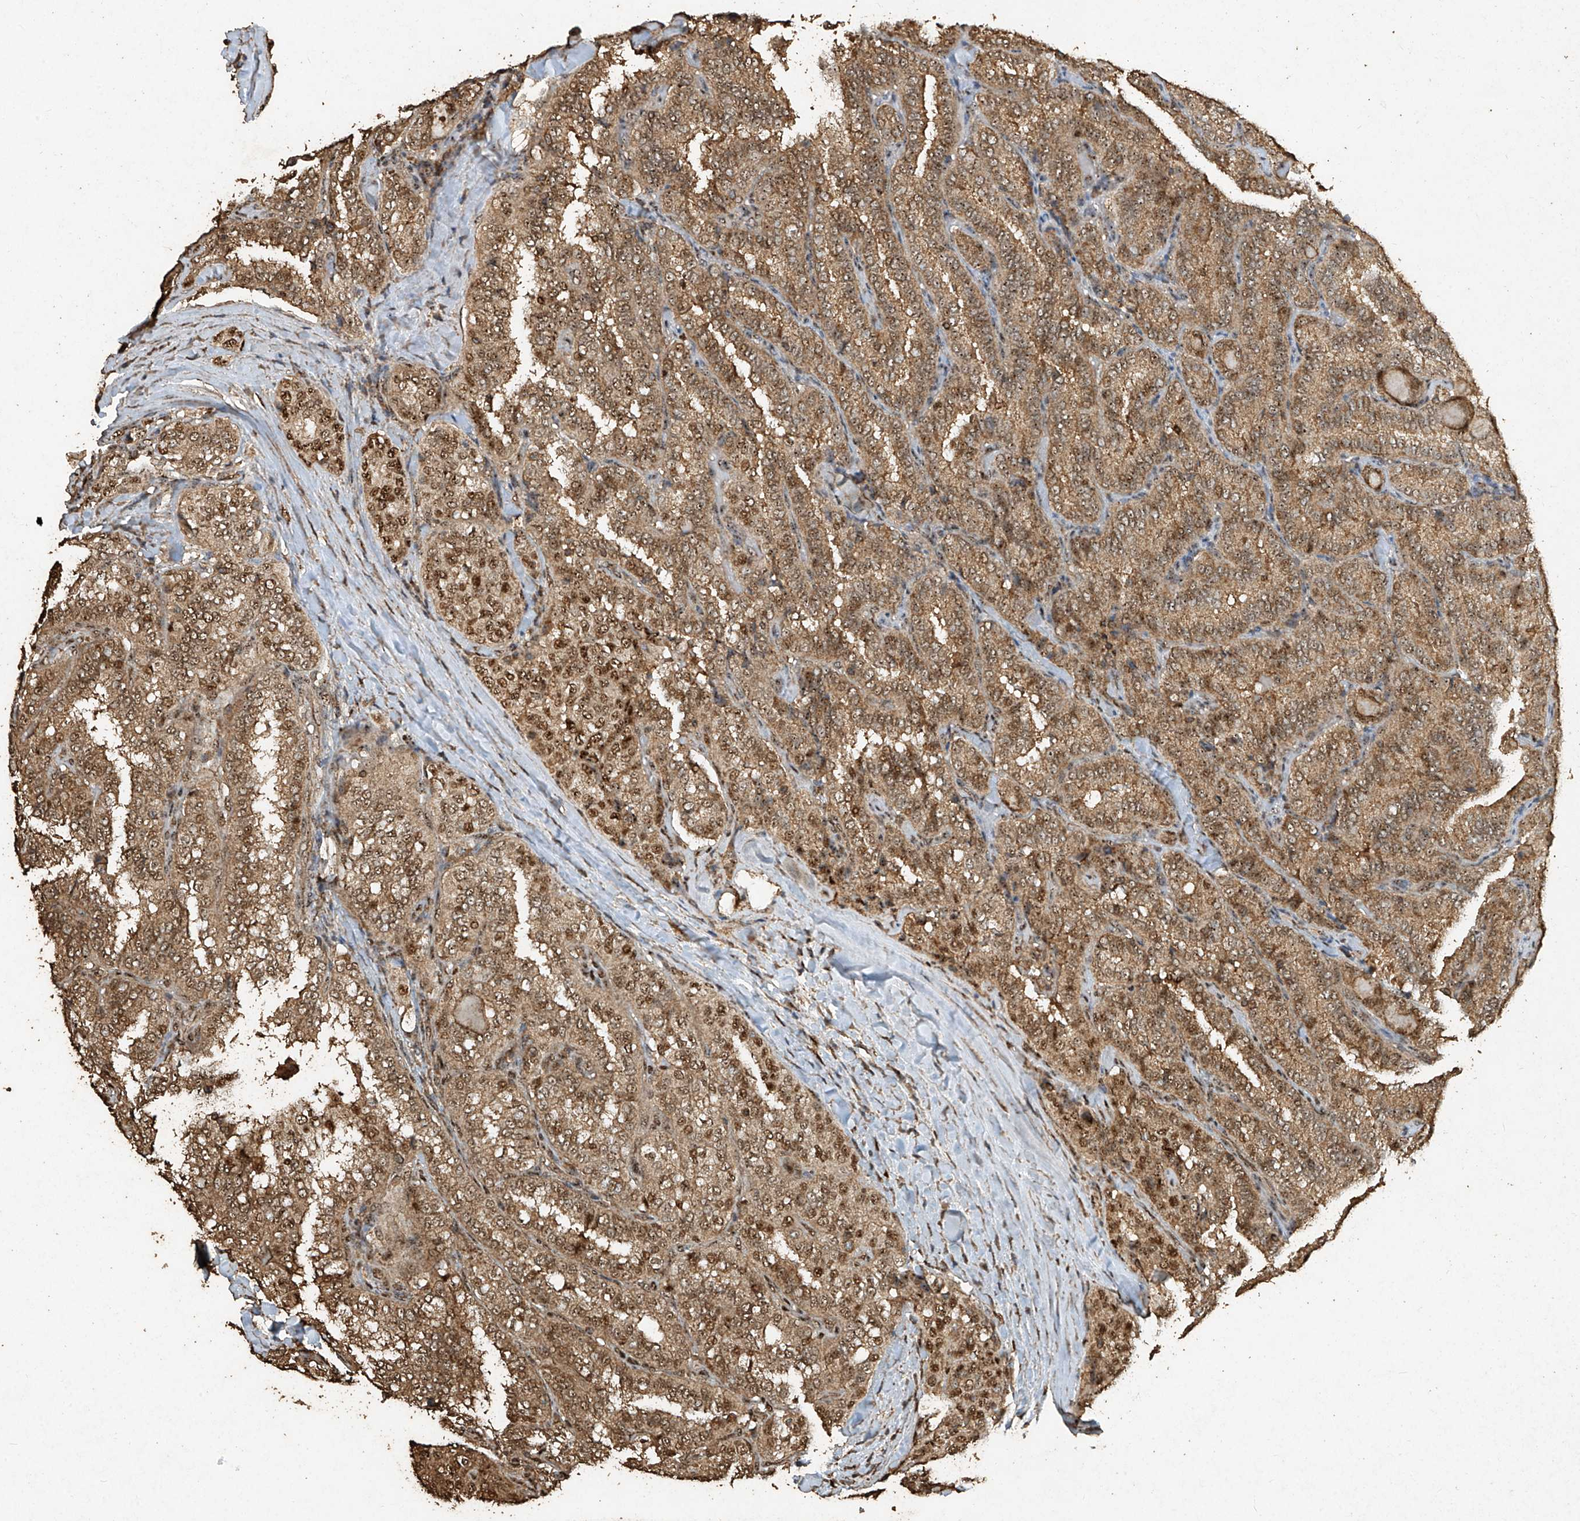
{"staining": {"intensity": "moderate", "quantity": ">75%", "location": "cytoplasmic/membranous,nuclear"}, "tissue": "thyroid cancer", "cell_type": "Tumor cells", "image_type": "cancer", "snomed": [{"axis": "morphology", "description": "Normal tissue, NOS"}, {"axis": "morphology", "description": "Papillary adenocarcinoma, NOS"}, {"axis": "topography", "description": "Thyroid gland"}], "caption": "Brown immunohistochemical staining in thyroid cancer exhibits moderate cytoplasmic/membranous and nuclear positivity in about >75% of tumor cells. (DAB IHC with brightfield microscopy, high magnification).", "gene": "ERBB3", "patient": {"sex": "female", "age": 30}}